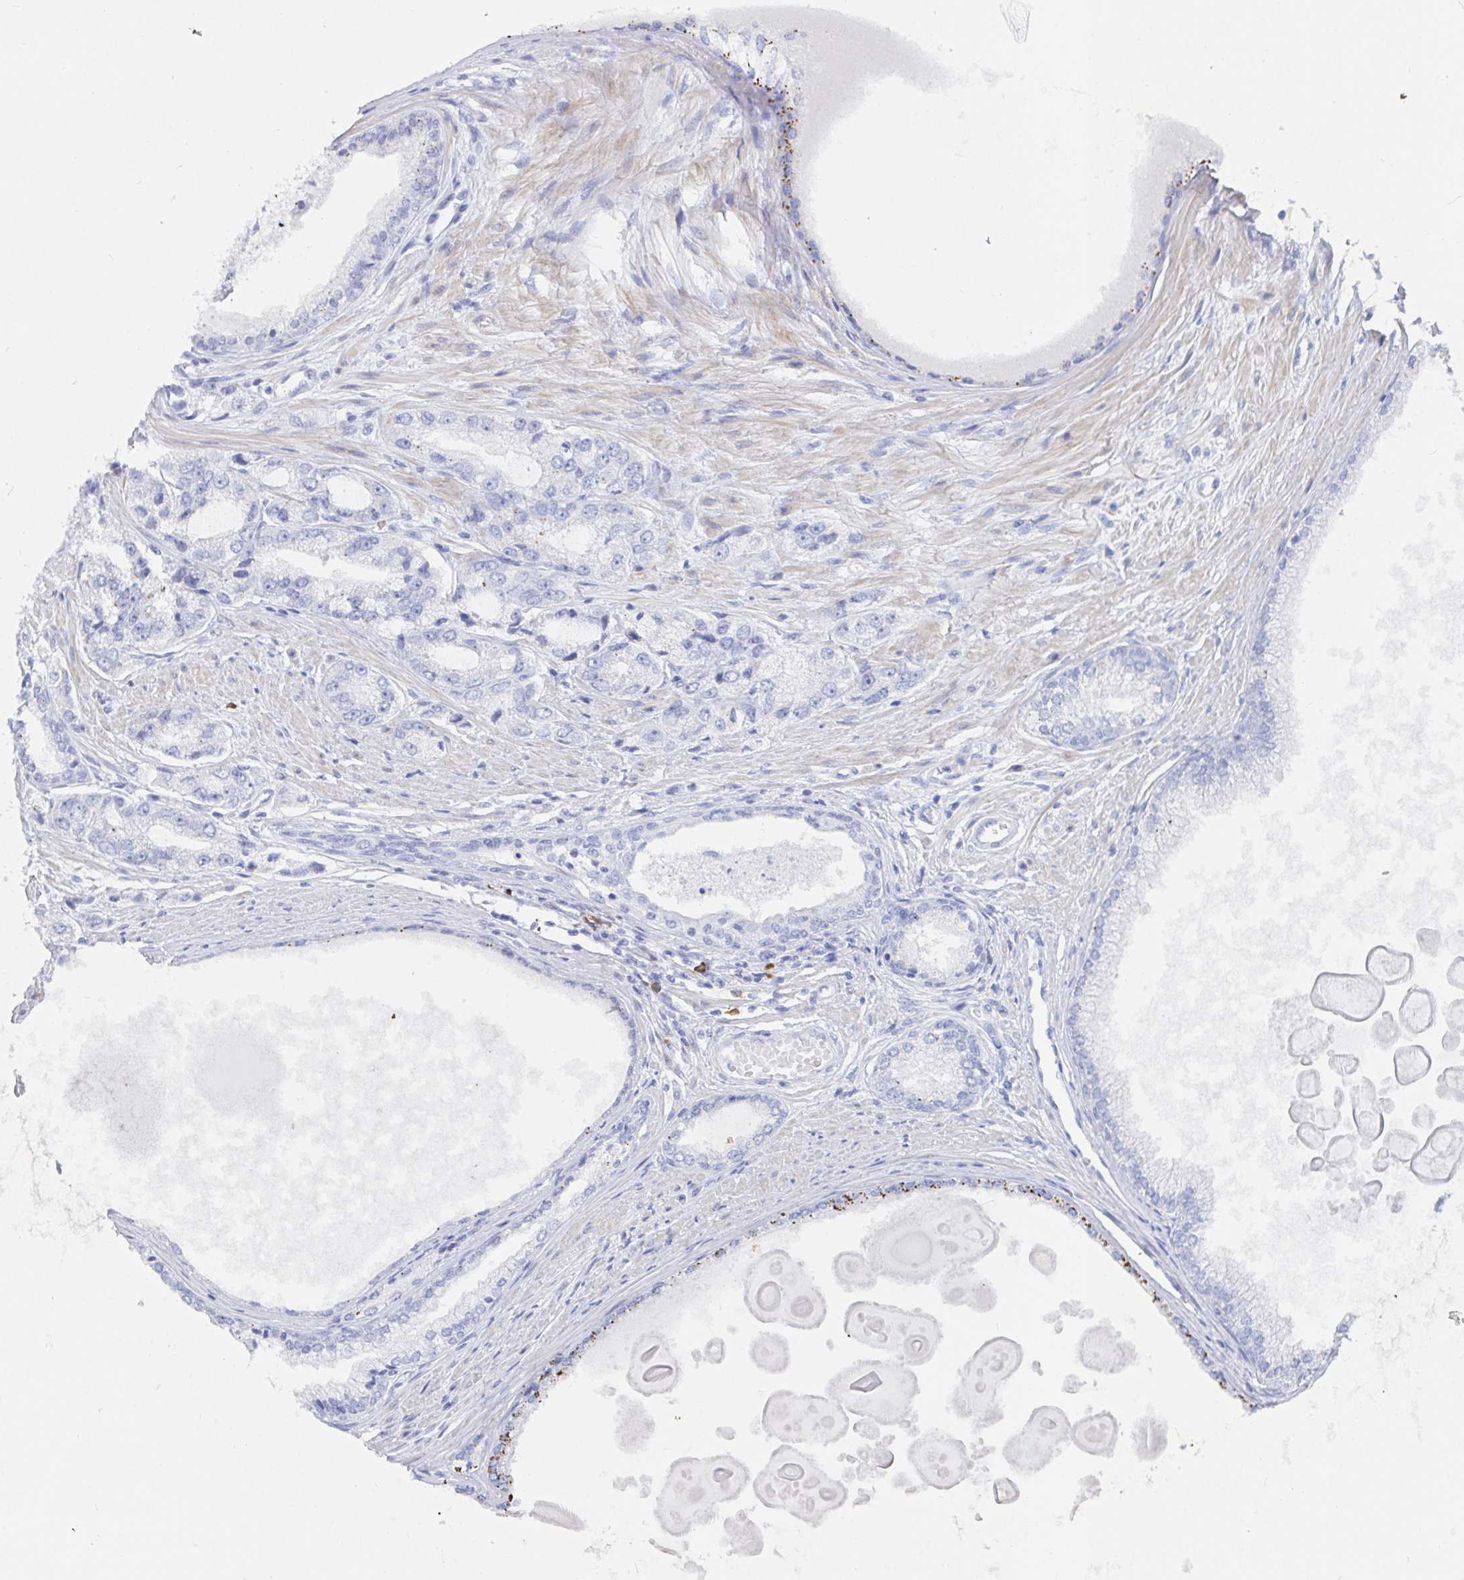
{"staining": {"intensity": "moderate", "quantity": "<25%", "location": "cytoplasmic/membranous"}, "tissue": "prostate cancer", "cell_type": "Tumor cells", "image_type": "cancer", "snomed": [{"axis": "morphology", "description": "Adenocarcinoma, Low grade"}, {"axis": "topography", "description": "Prostate"}], "caption": "Immunohistochemistry (IHC) (DAB) staining of human prostate cancer (adenocarcinoma (low-grade)) displays moderate cytoplasmic/membranous protein expression in approximately <25% of tumor cells. The staining is performed using DAB (3,3'-diaminobenzidine) brown chromogen to label protein expression. The nuclei are counter-stained blue using hematoxylin.", "gene": "PACSIN1", "patient": {"sex": "male", "age": 69}}